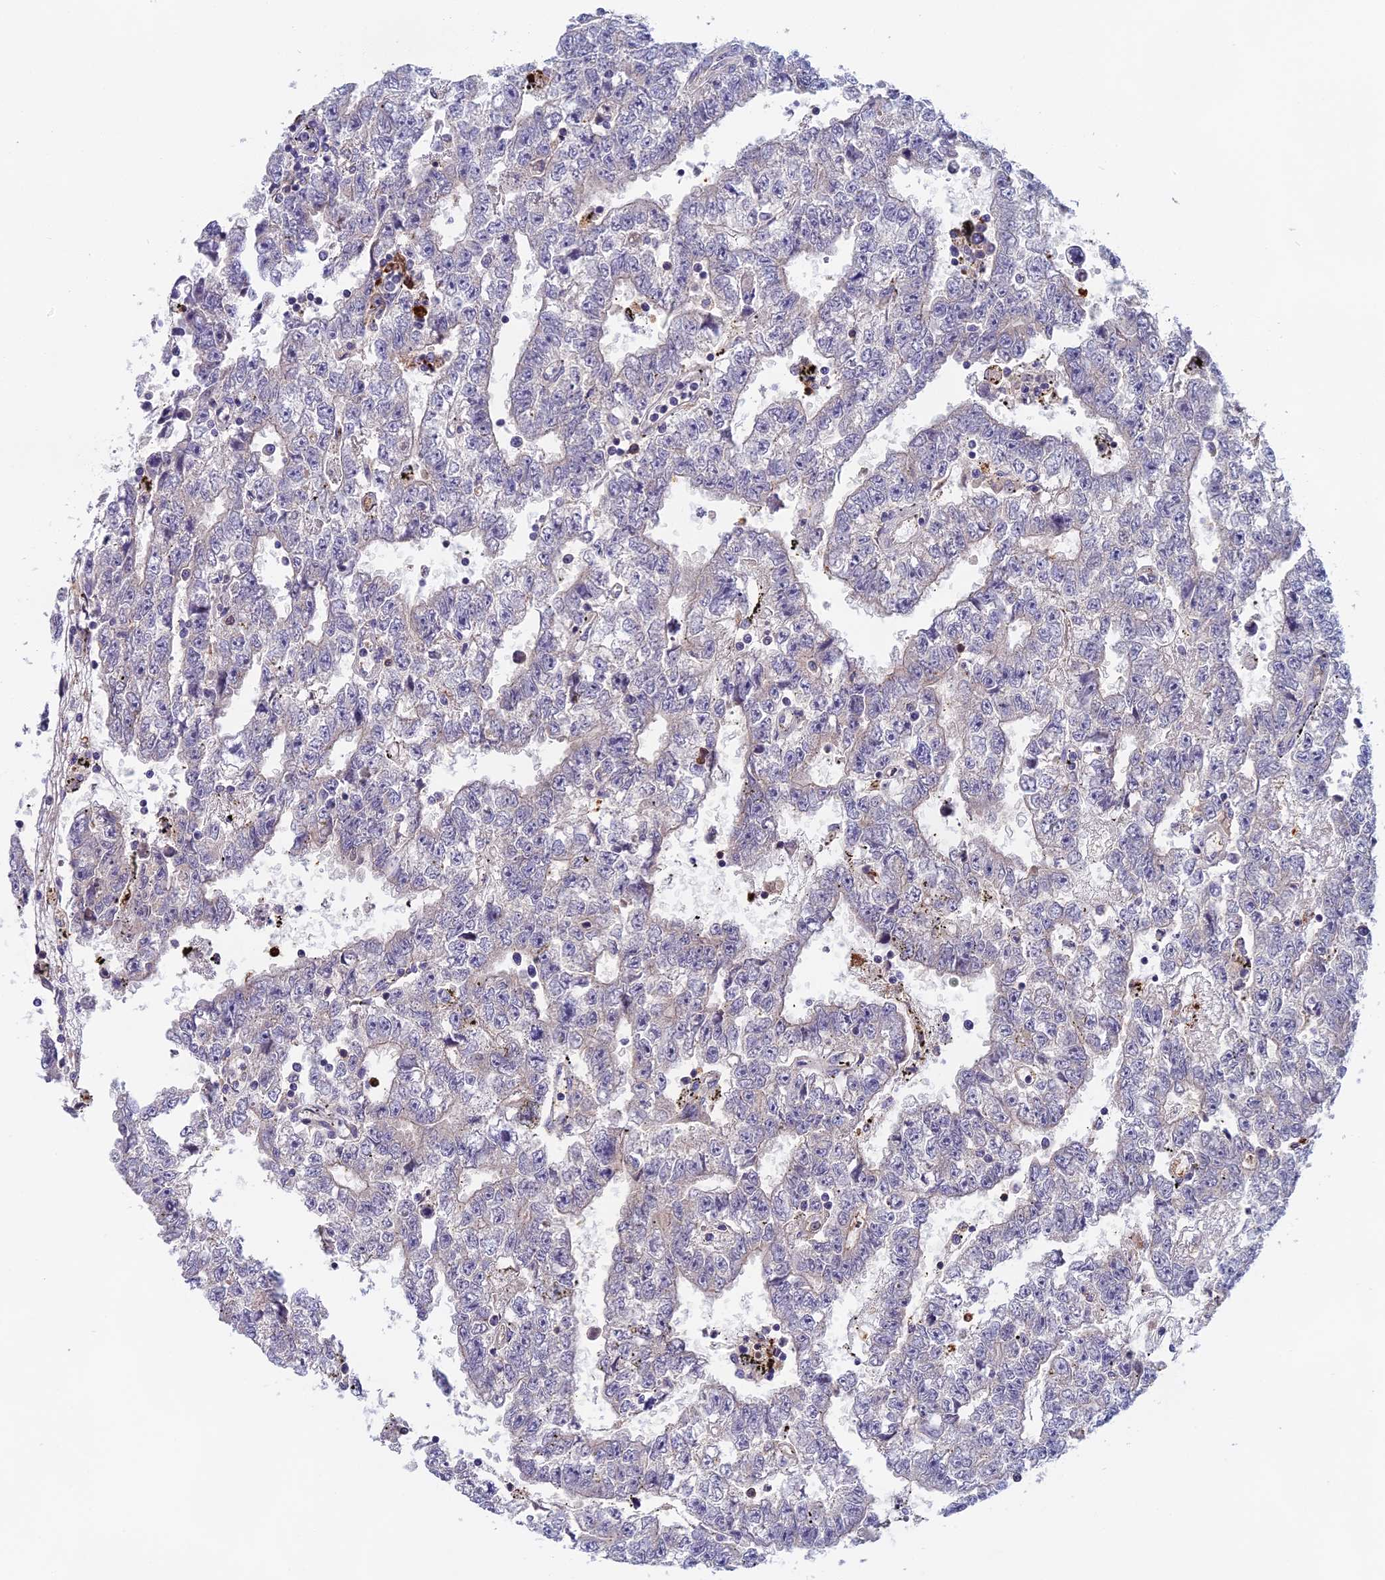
{"staining": {"intensity": "negative", "quantity": "none", "location": "none"}, "tissue": "testis cancer", "cell_type": "Tumor cells", "image_type": "cancer", "snomed": [{"axis": "morphology", "description": "Carcinoma, Embryonal, NOS"}, {"axis": "topography", "description": "Testis"}], "caption": "Tumor cells are negative for brown protein staining in testis cancer (embryonal carcinoma). (Stains: DAB (3,3'-diaminobenzidine) immunohistochemistry (IHC) with hematoxylin counter stain, Microscopy: brightfield microscopy at high magnification).", "gene": "SEMA7A", "patient": {"sex": "male", "age": 25}}